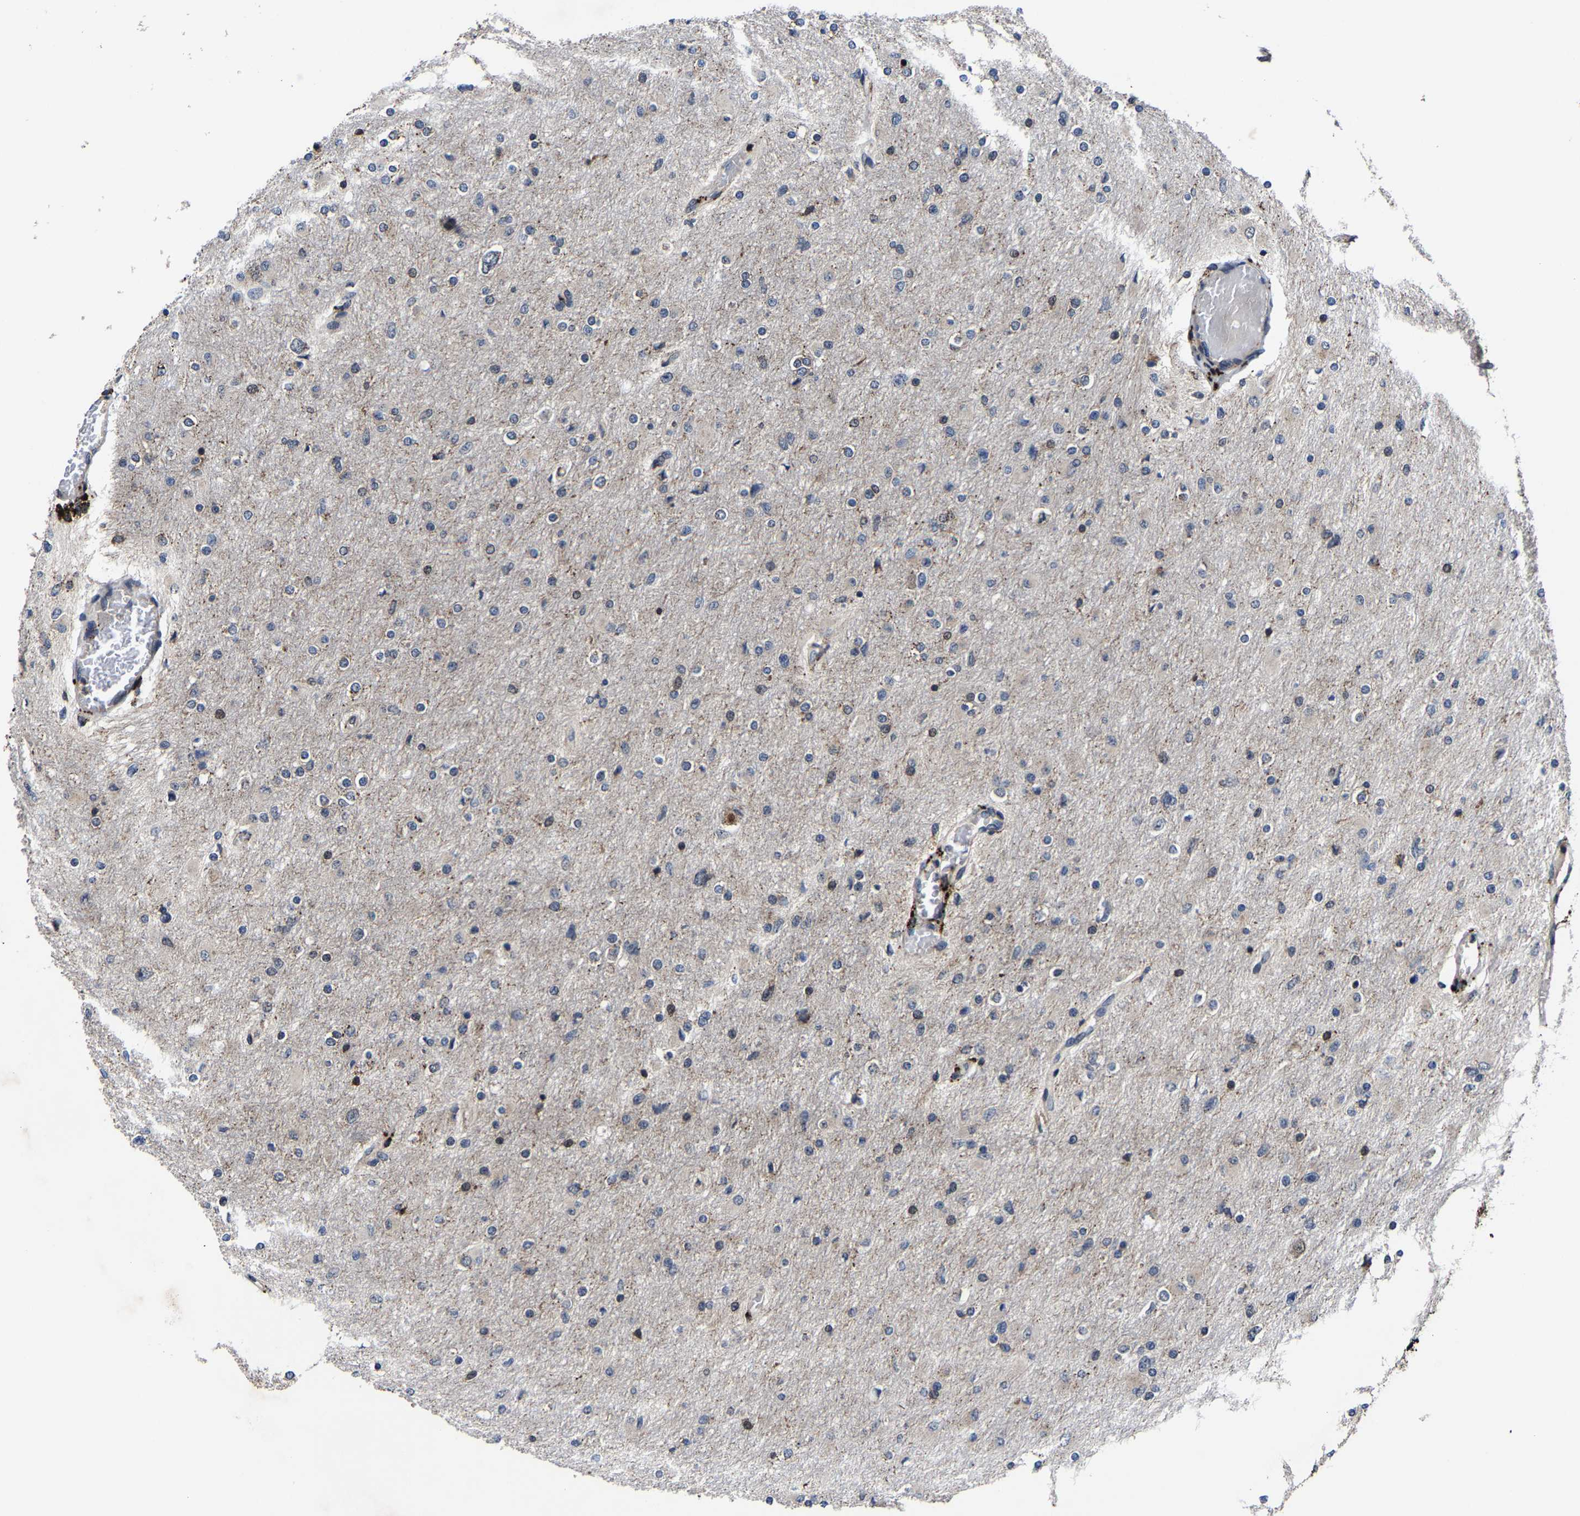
{"staining": {"intensity": "negative", "quantity": "none", "location": "none"}, "tissue": "glioma", "cell_type": "Tumor cells", "image_type": "cancer", "snomed": [{"axis": "morphology", "description": "Glioma, malignant, High grade"}, {"axis": "topography", "description": "Cerebral cortex"}], "caption": "This micrograph is of malignant glioma (high-grade) stained with immunohistochemistry (IHC) to label a protein in brown with the nuclei are counter-stained blue. There is no staining in tumor cells. The staining was performed using DAB to visualize the protein expression in brown, while the nuclei were stained in blue with hematoxylin (Magnification: 20x).", "gene": "ZCCHC7", "patient": {"sex": "female", "age": 36}}